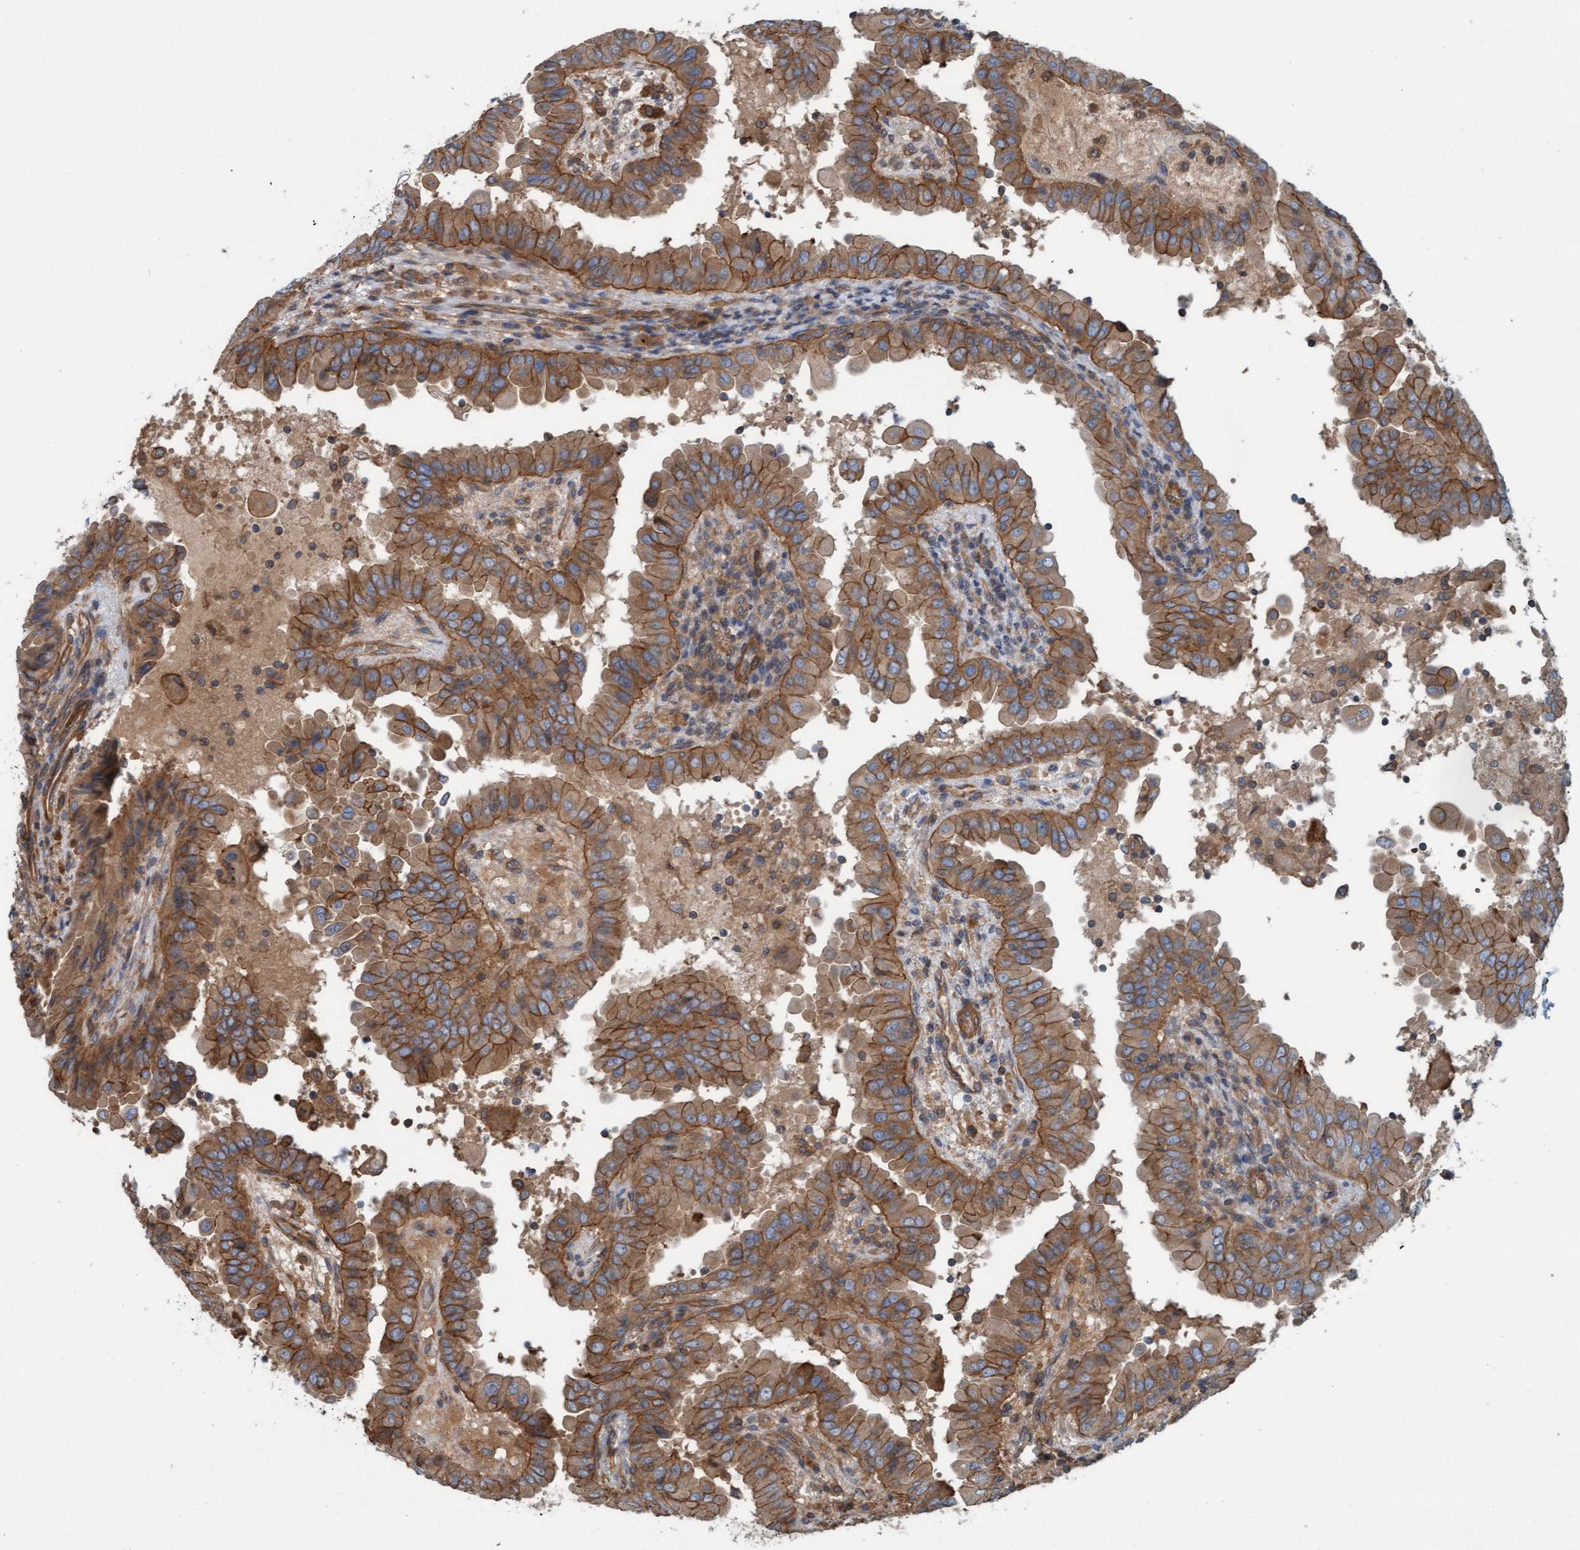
{"staining": {"intensity": "moderate", "quantity": ">75%", "location": "cytoplasmic/membranous"}, "tissue": "thyroid cancer", "cell_type": "Tumor cells", "image_type": "cancer", "snomed": [{"axis": "morphology", "description": "Papillary adenocarcinoma, NOS"}, {"axis": "topography", "description": "Thyroid gland"}], "caption": "Immunohistochemistry photomicrograph of neoplastic tissue: papillary adenocarcinoma (thyroid) stained using immunohistochemistry (IHC) displays medium levels of moderate protein expression localized specifically in the cytoplasmic/membranous of tumor cells, appearing as a cytoplasmic/membranous brown color.", "gene": "ERAL1", "patient": {"sex": "male", "age": 33}}